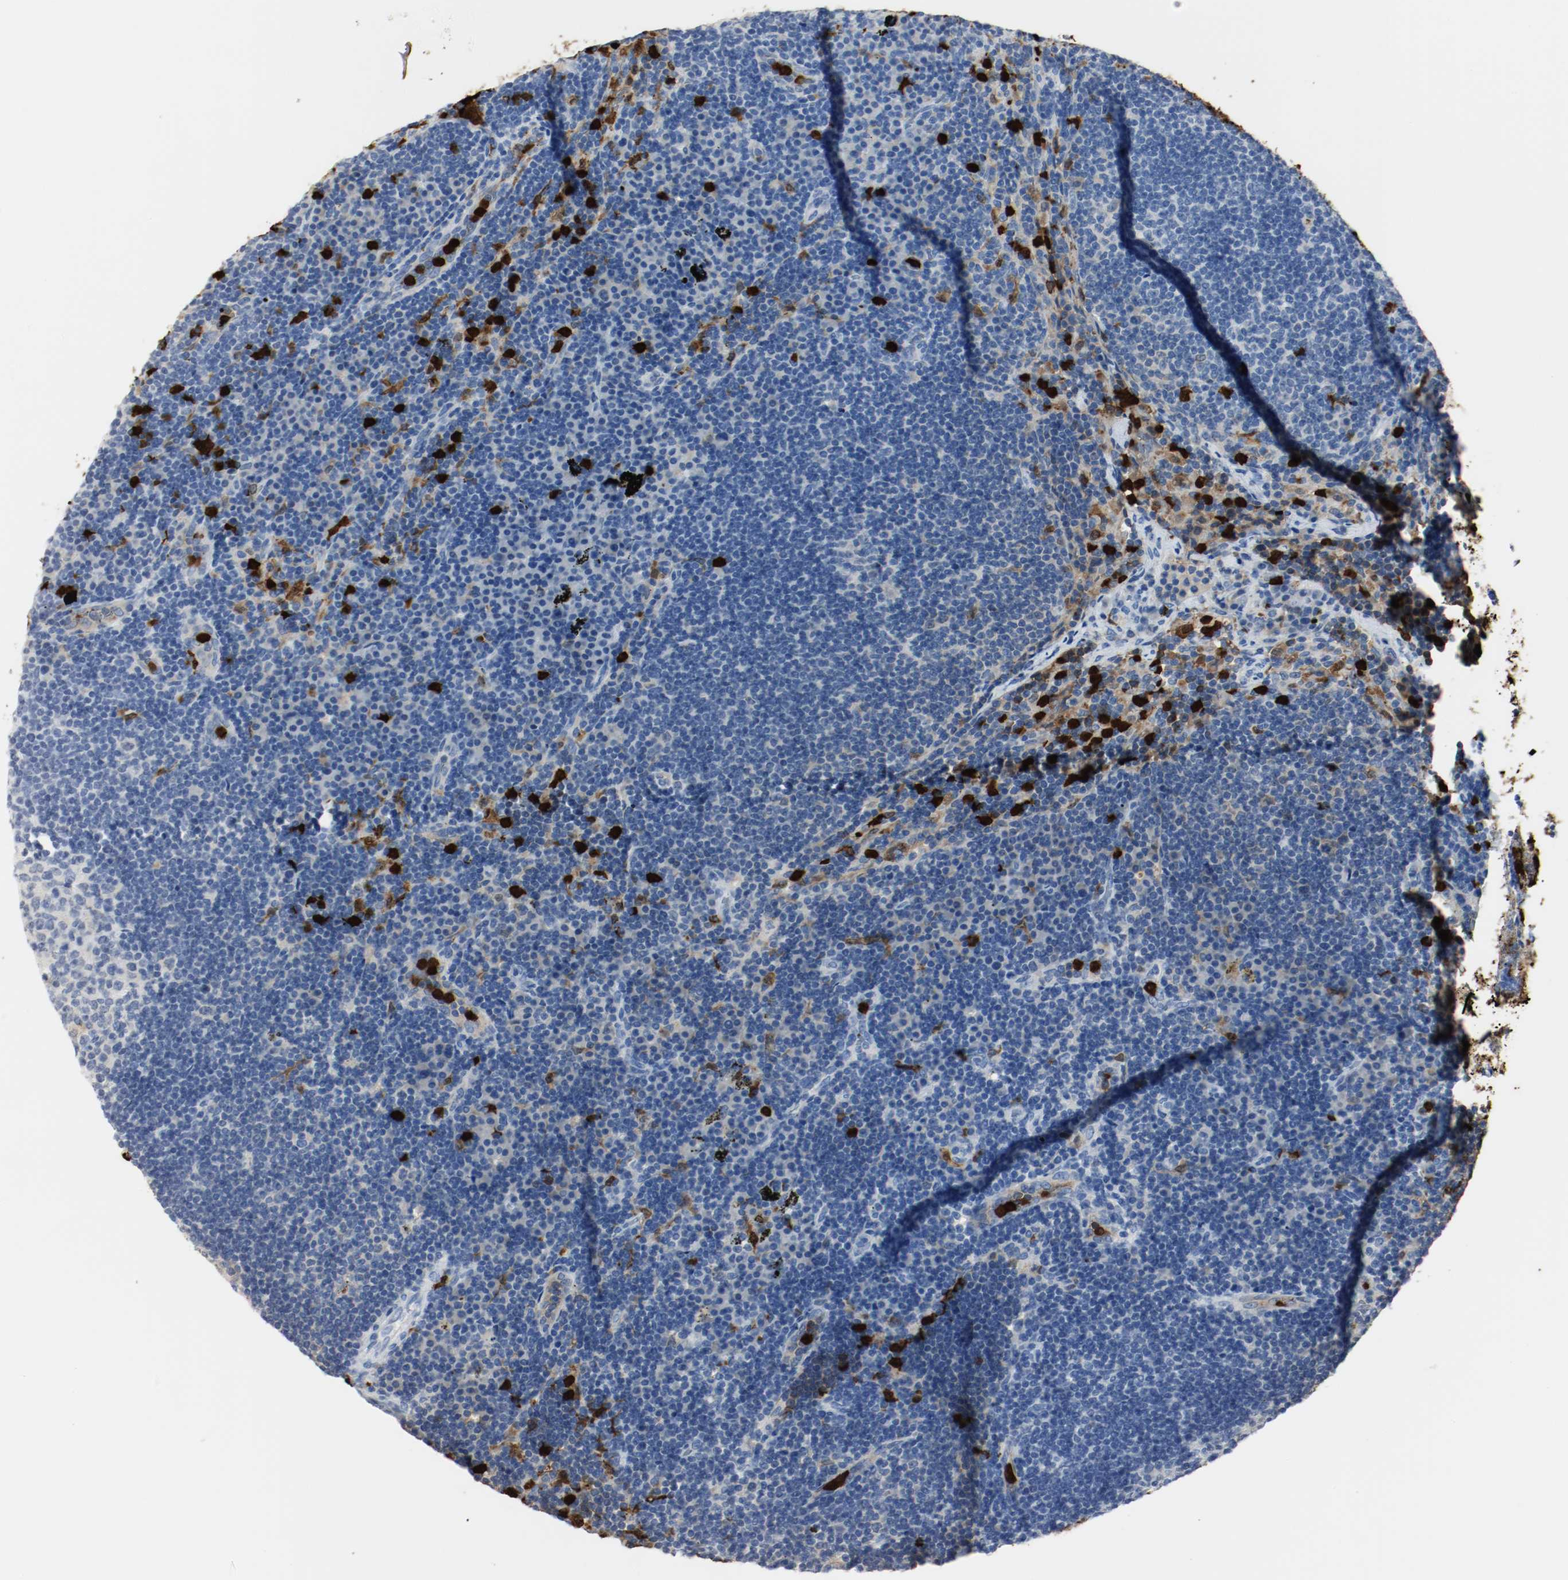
{"staining": {"intensity": "negative", "quantity": "none", "location": "none"}, "tissue": "lymph node", "cell_type": "Germinal center cells", "image_type": "normal", "snomed": [{"axis": "morphology", "description": "Normal tissue, NOS"}, {"axis": "morphology", "description": "Squamous cell carcinoma, metastatic, NOS"}, {"axis": "topography", "description": "Lymph node"}], "caption": "Immunohistochemistry image of benign human lymph node stained for a protein (brown), which demonstrates no staining in germinal center cells.", "gene": "S100A9", "patient": {"sex": "female", "age": 53}}